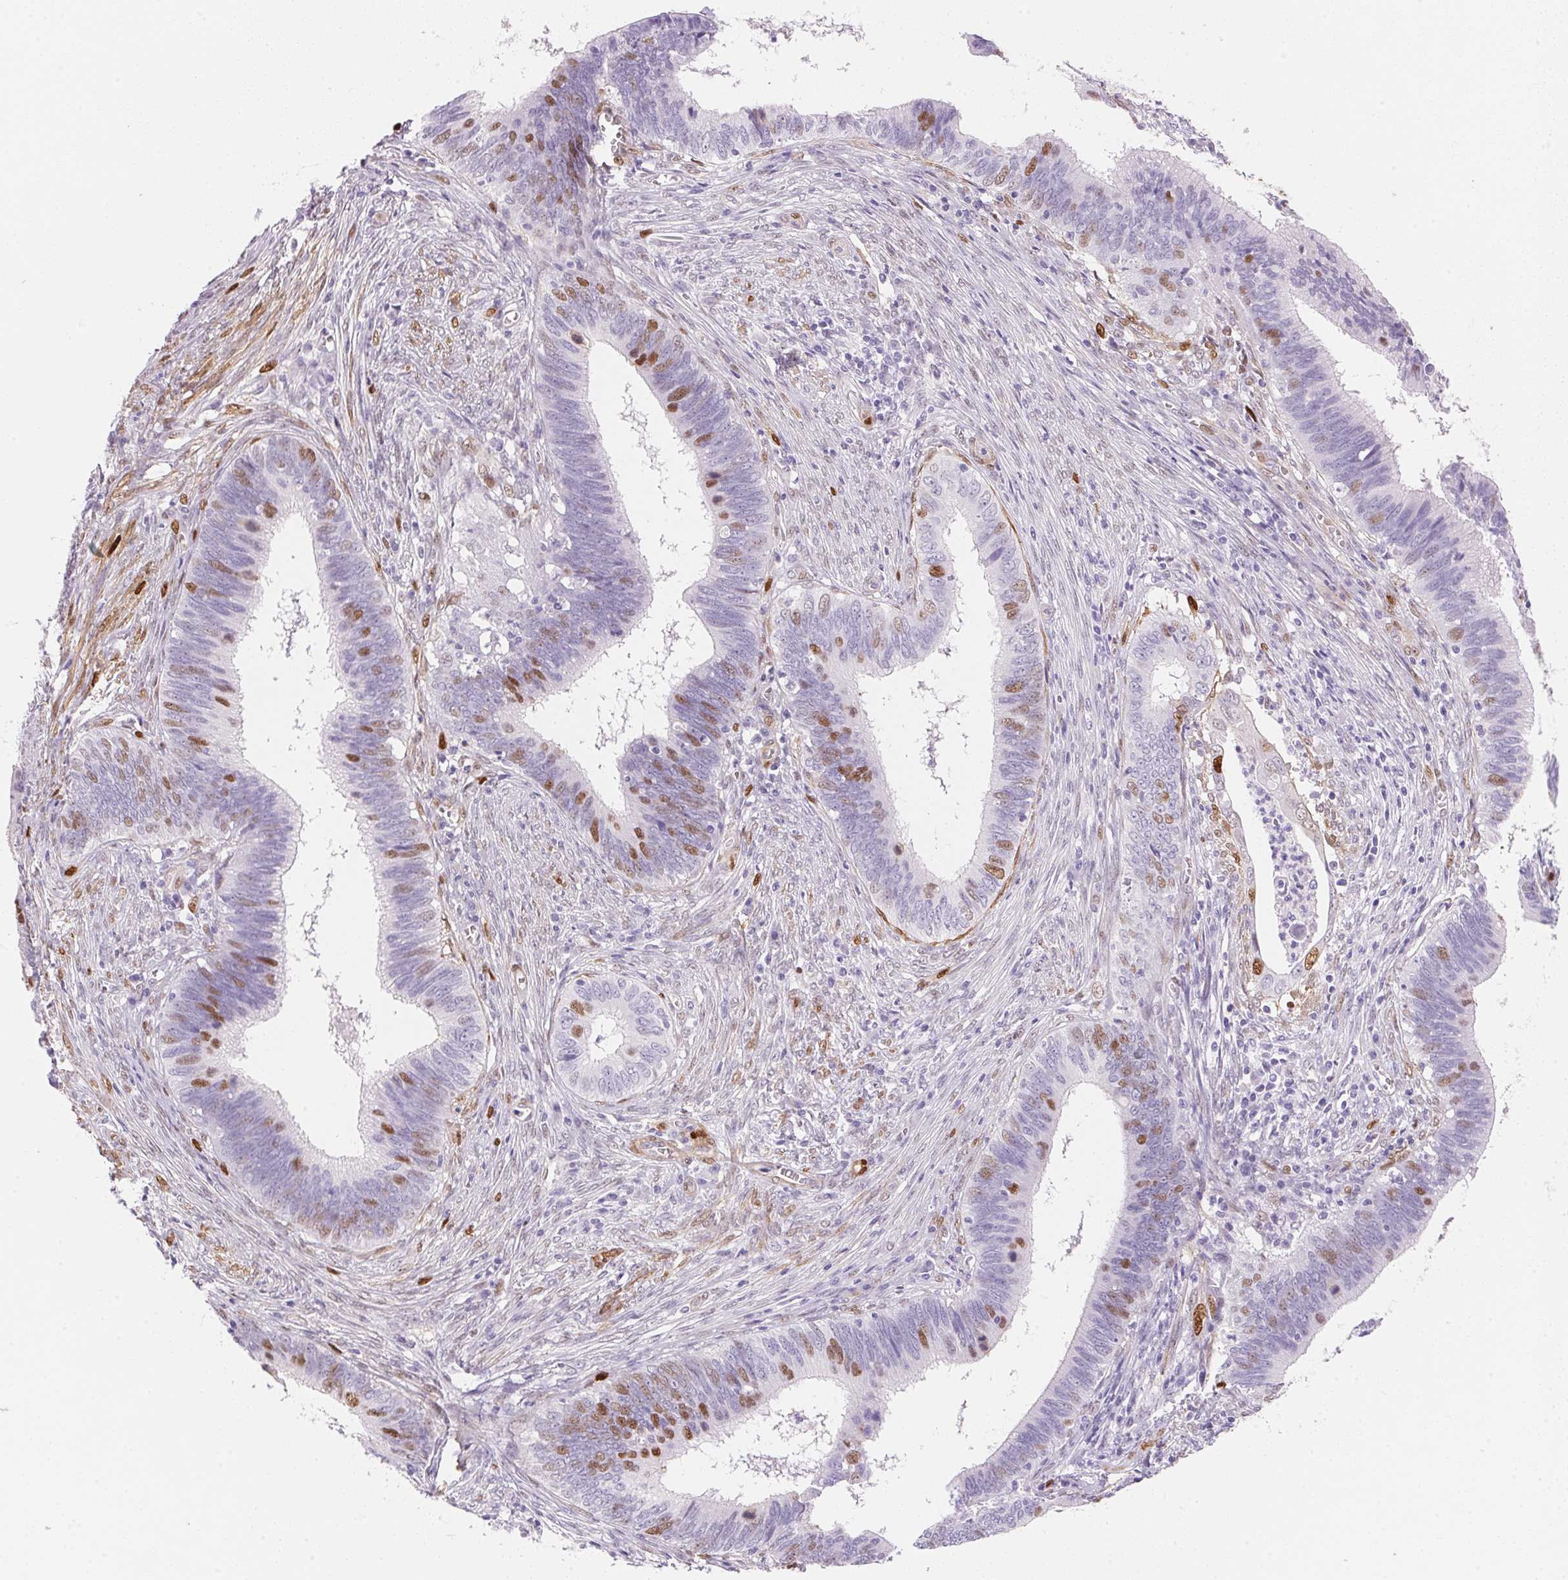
{"staining": {"intensity": "moderate", "quantity": "<25%", "location": "nuclear"}, "tissue": "cervical cancer", "cell_type": "Tumor cells", "image_type": "cancer", "snomed": [{"axis": "morphology", "description": "Adenocarcinoma, NOS"}, {"axis": "topography", "description": "Cervix"}], "caption": "Immunohistochemical staining of adenocarcinoma (cervical) displays low levels of moderate nuclear protein positivity in approximately <25% of tumor cells. (IHC, brightfield microscopy, high magnification).", "gene": "SMTN", "patient": {"sex": "female", "age": 42}}